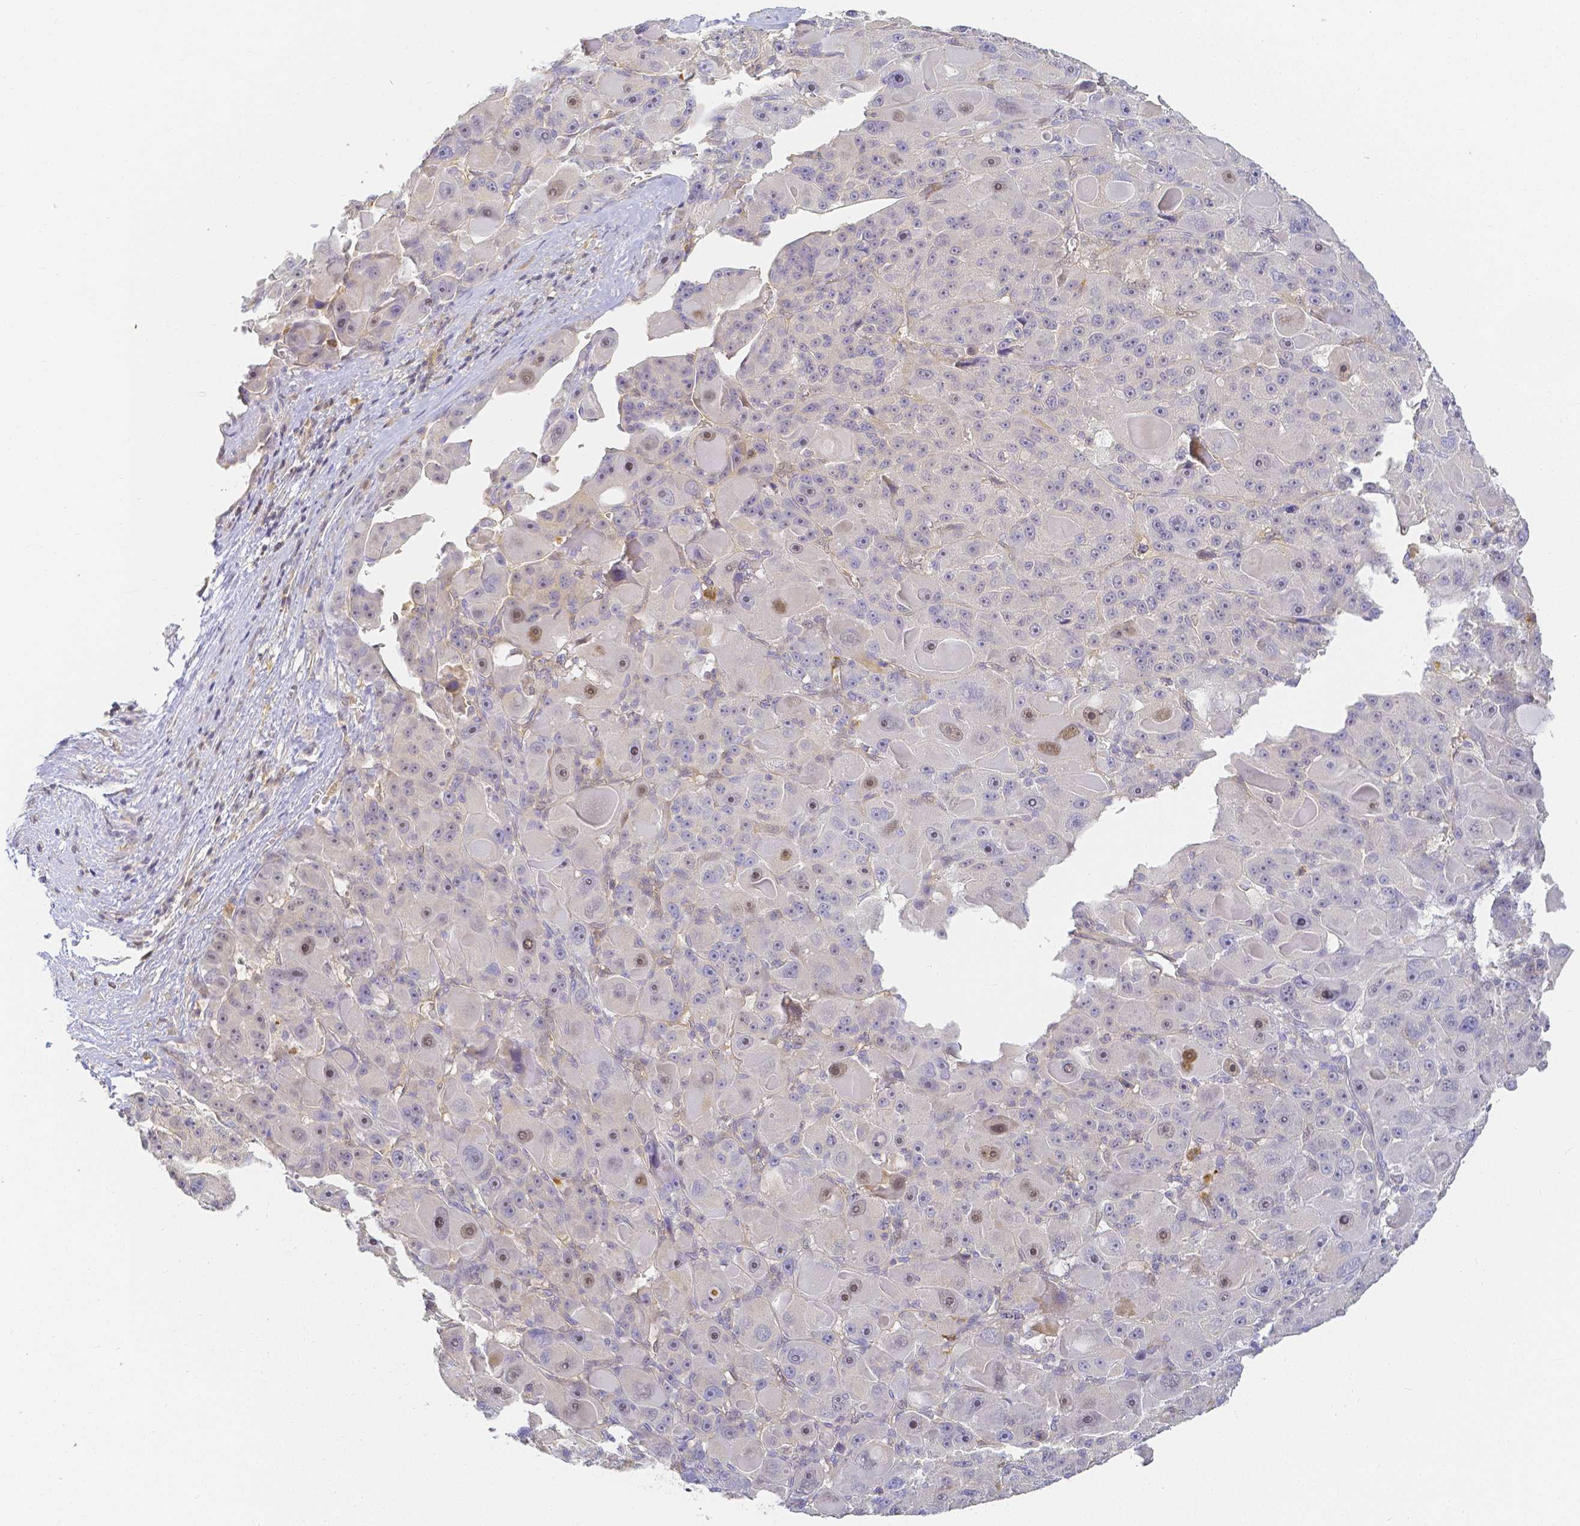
{"staining": {"intensity": "moderate", "quantity": "<25%", "location": "nuclear"}, "tissue": "liver cancer", "cell_type": "Tumor cells", "image_type": "cancer", "snomed": [{"axis": "morphology", "description": "Carcinoma, Hepatocellular, NOS"}, {"axis": "topography", "description": "Liver"}], "caption": "High-magnification brightfield microscopy of liver cancer (hepatocellular carcinoma) stained with DAB (3,3'-diaminobenzidine) (brown) and counterstained with hematoxylin (blue). tumor cells exhibit moderate nuclear staining is identified in approximately<25% of cells. (DAB (3,3'-diaminobenzidine) = brown stain, brightfield microscopy at high magnification).", "gene": "KCNH1", "patient": {"sex": "male", "age": 76}}